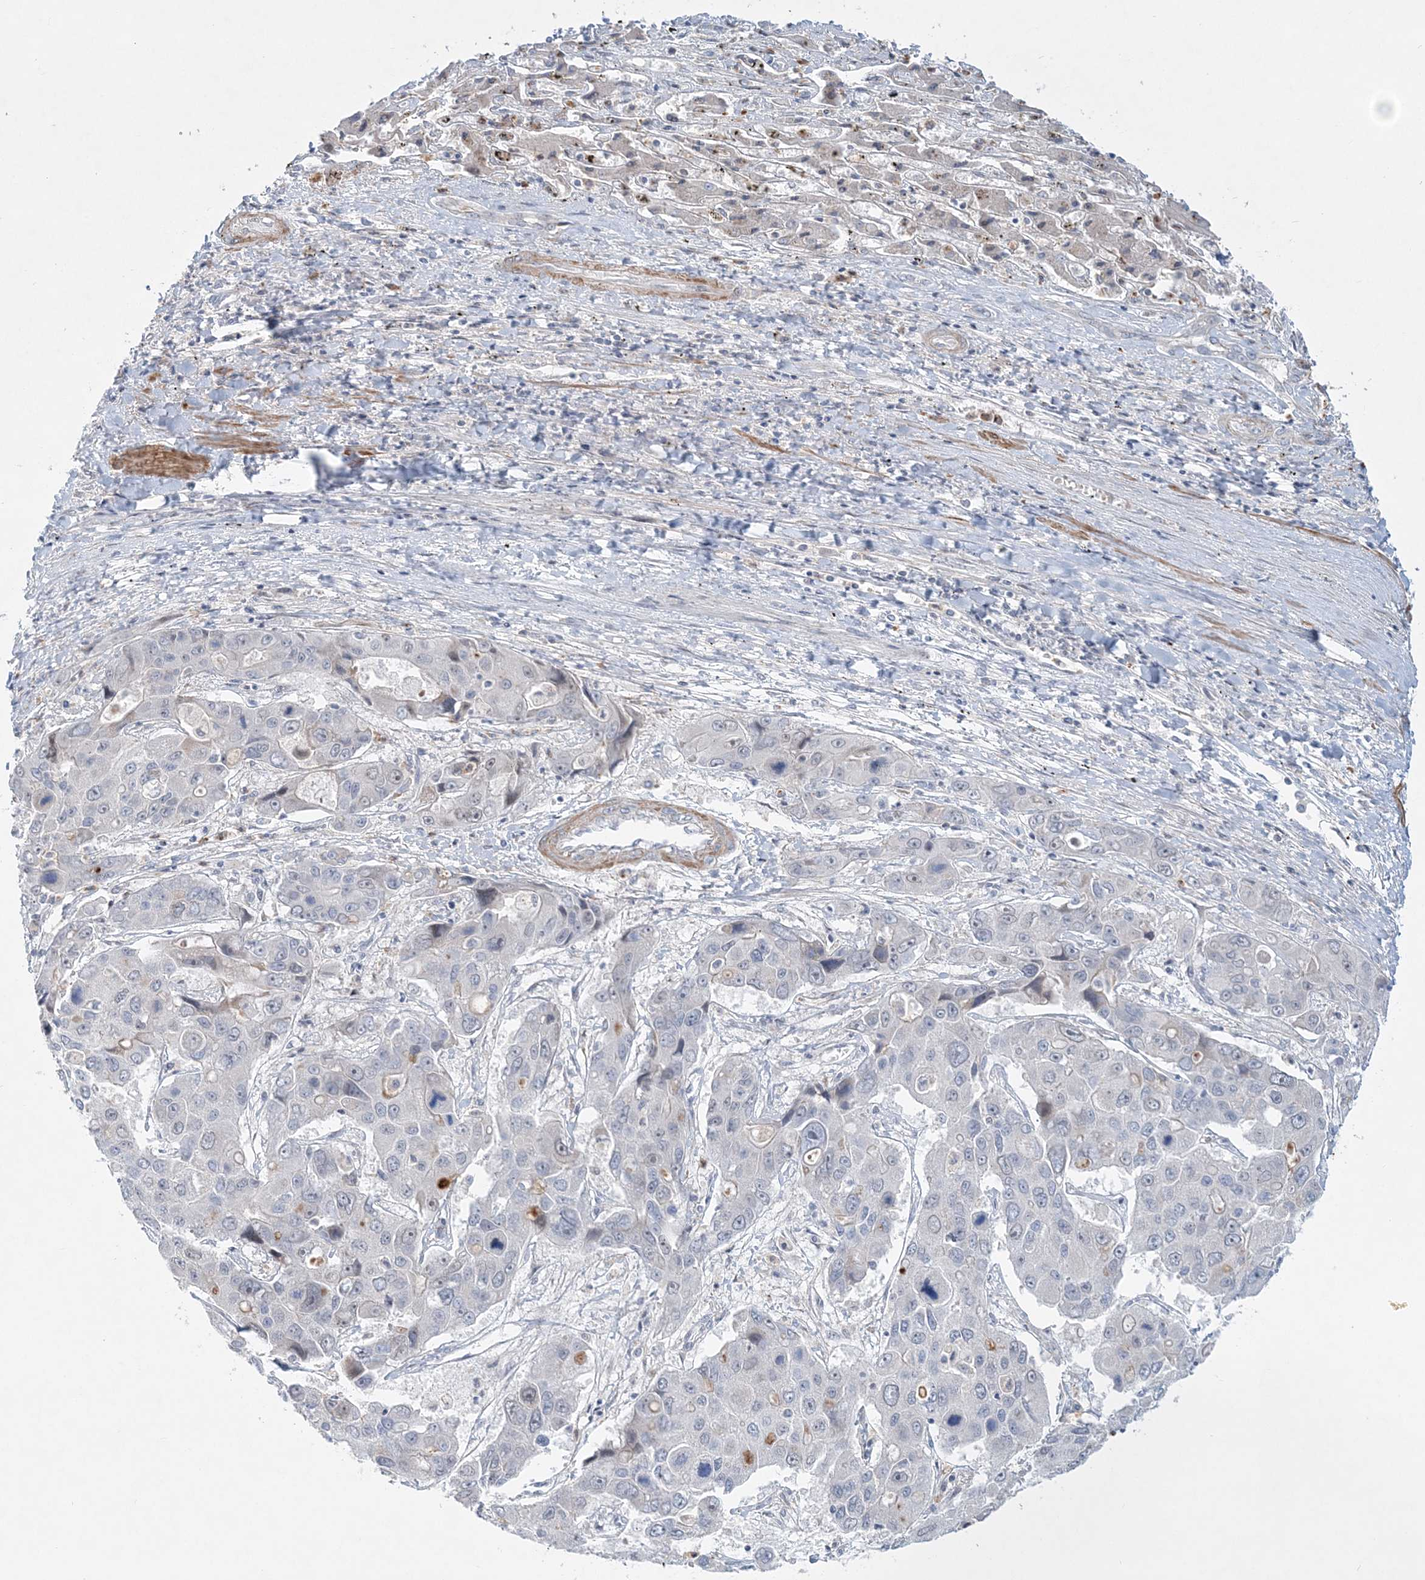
{"staining": {"intensity": "negative", "quantity": "none", "location": "none"}, "tissue": "liver cancer", "cell_type": "Tumor cells", "image_type": "cancer", "snomed": [{"axis": "morphology", "description": "Cholangiocarcinoma"}, {"axis": "topography", "description": "Liver"}], "caption": "The image shows no staining of tumor cells in liver cancer.", "gene": "DNAH5", "patient": {"sex": "male", "age": 67}}